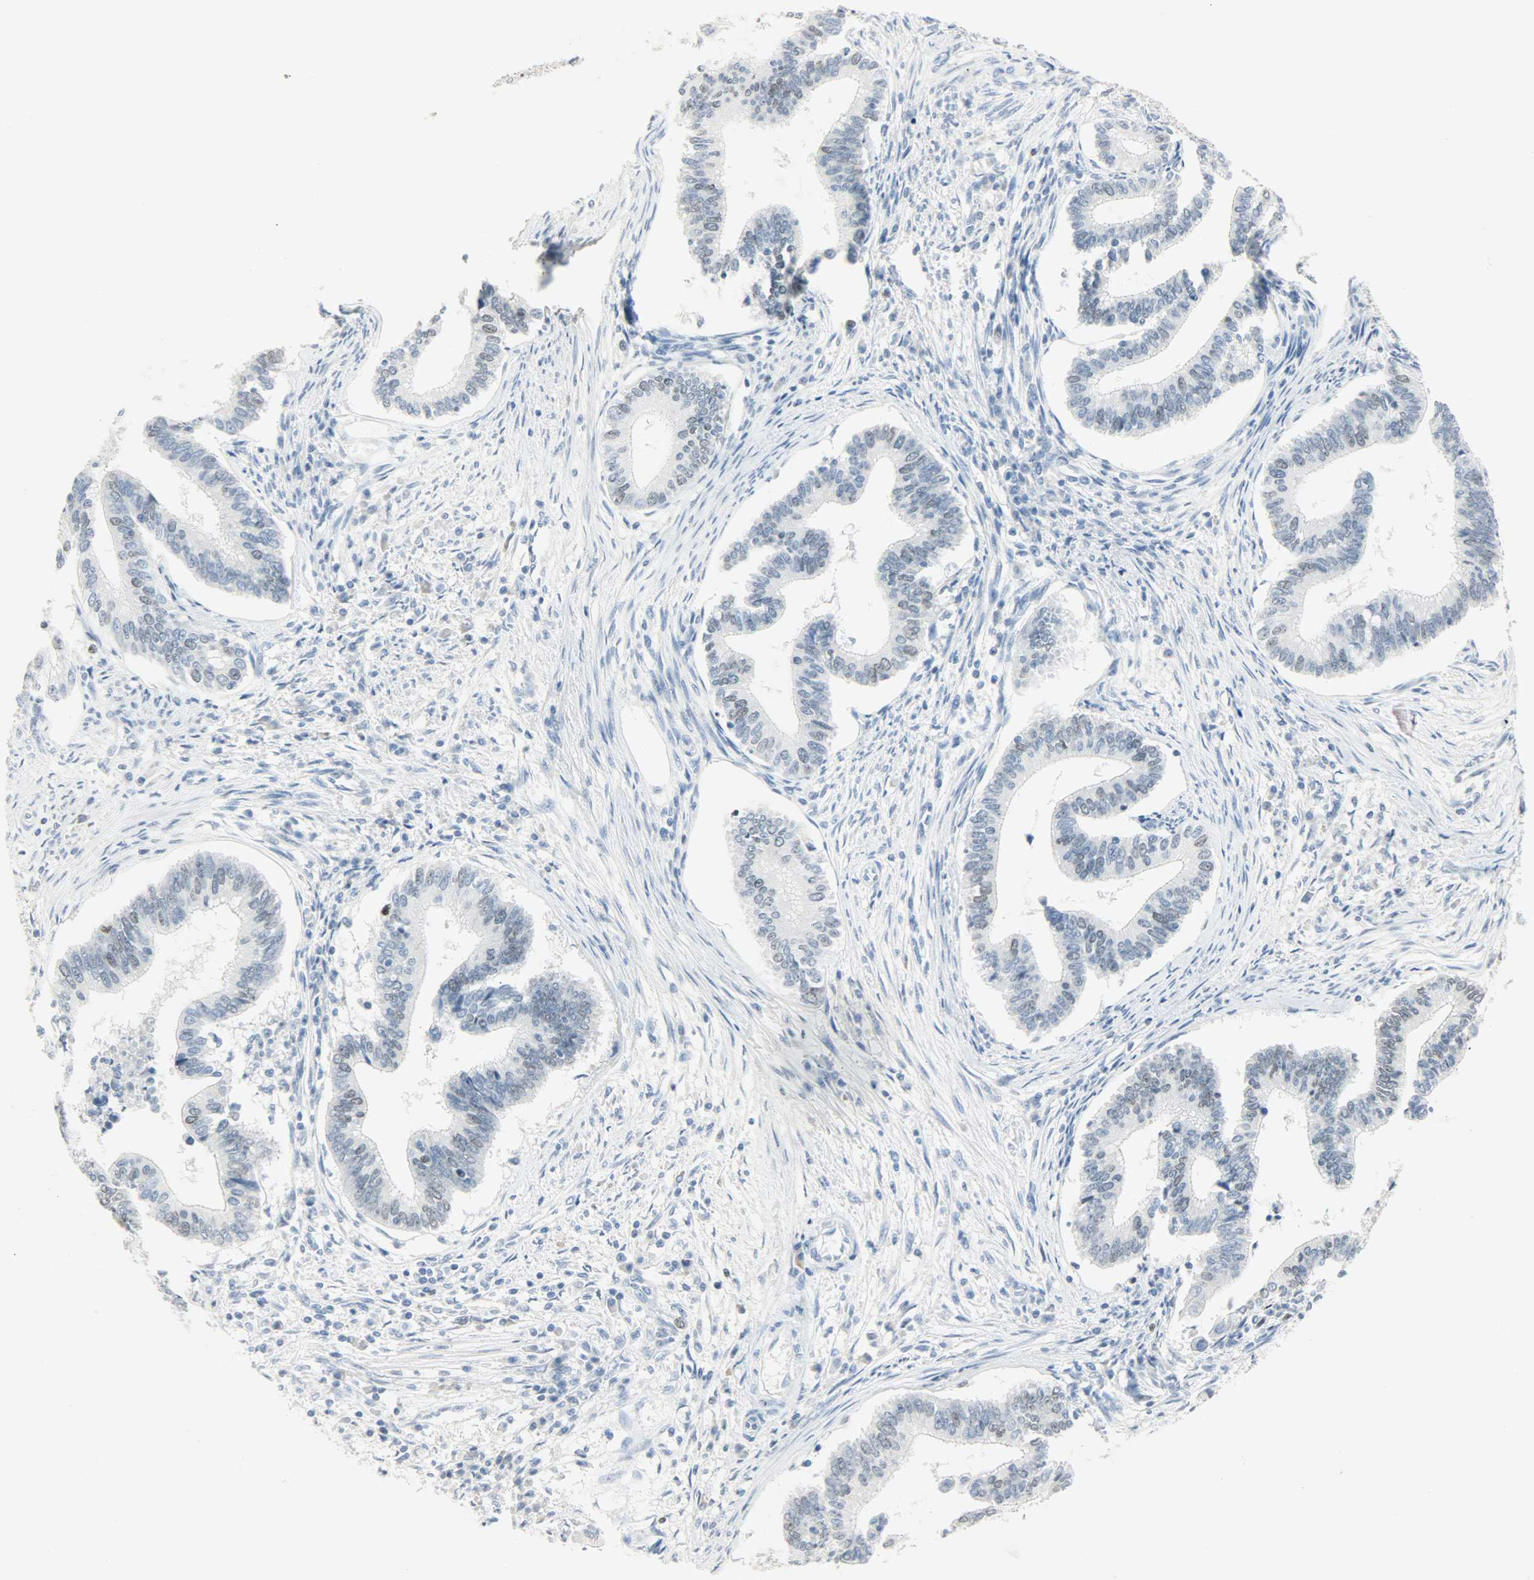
{"staining": {"intensity": "negative", "quantity": "none", "location": "none"}, "tissue": "cervical cancer", "cell_type": "Tumor cells", "image_type": "cancer", "snomed": [{"axis": "morphology", "description": "Adenocarcinoma, NOS"}, {"axis": "topography", "description": "Cervix"}], "caption": "This is a photomicrograph of immunohistochemistry (IHC) staining of cervical adenocarcinoma, which shows no positivity in tumor cells.", "gene": "HELLS", "patient": {"sex": "female", "age": 36}}